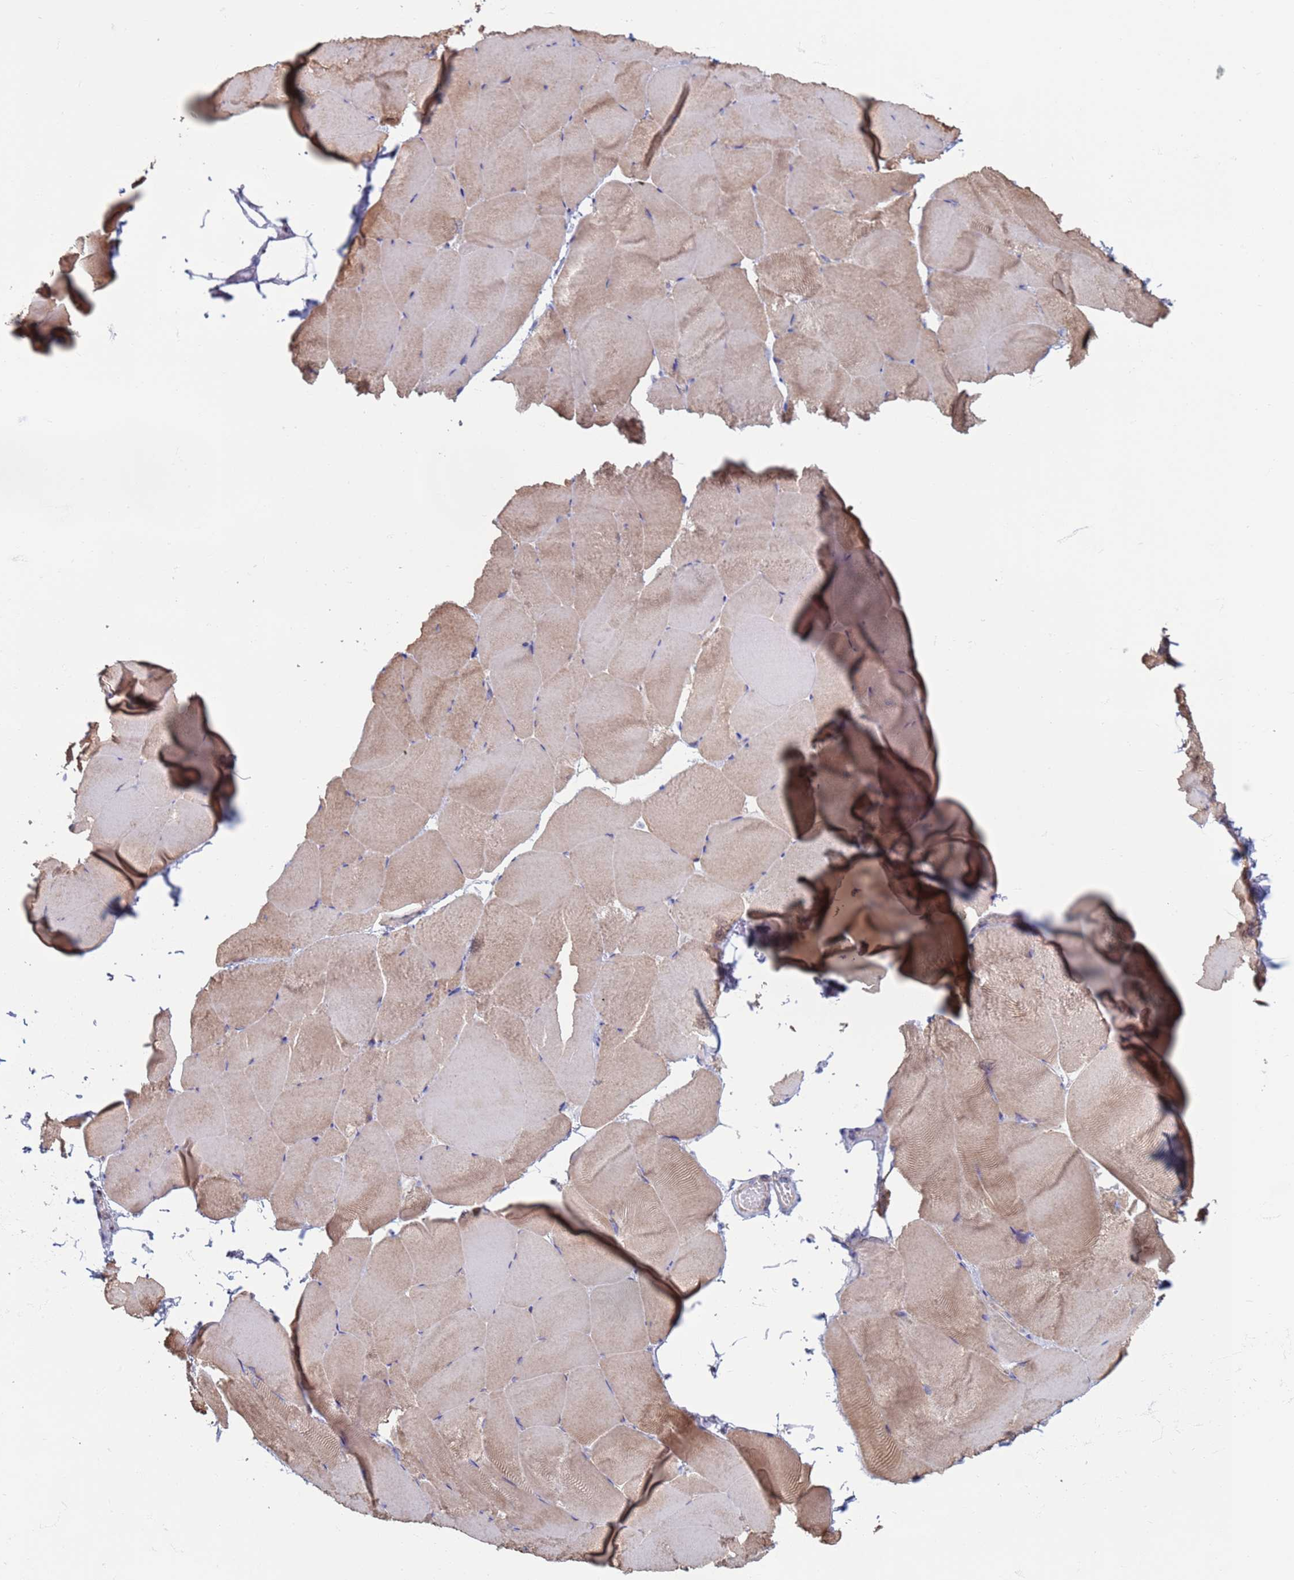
{"staining": {"intensity": "weak", "quantity": "25%-75%", "location": "cytoplasmic/membranous"}, "tissue": "skeletal muscle", "cell_type": "Myocytes", "image_type": "normal", "snomed": [{"axis": "morphology", "description": "Normal tissue, NOS"}, {"axis": "topography", "description": "Skeletal muscle"}], "caption": "Immunohistochemical staining of normal skeletal muscle demonstrates weak cytoplasmic/membranous protein expression in about 25%-75% of myocytes.", "gene": "SAE1", "patient": {"sex": "female", "age": 64}}